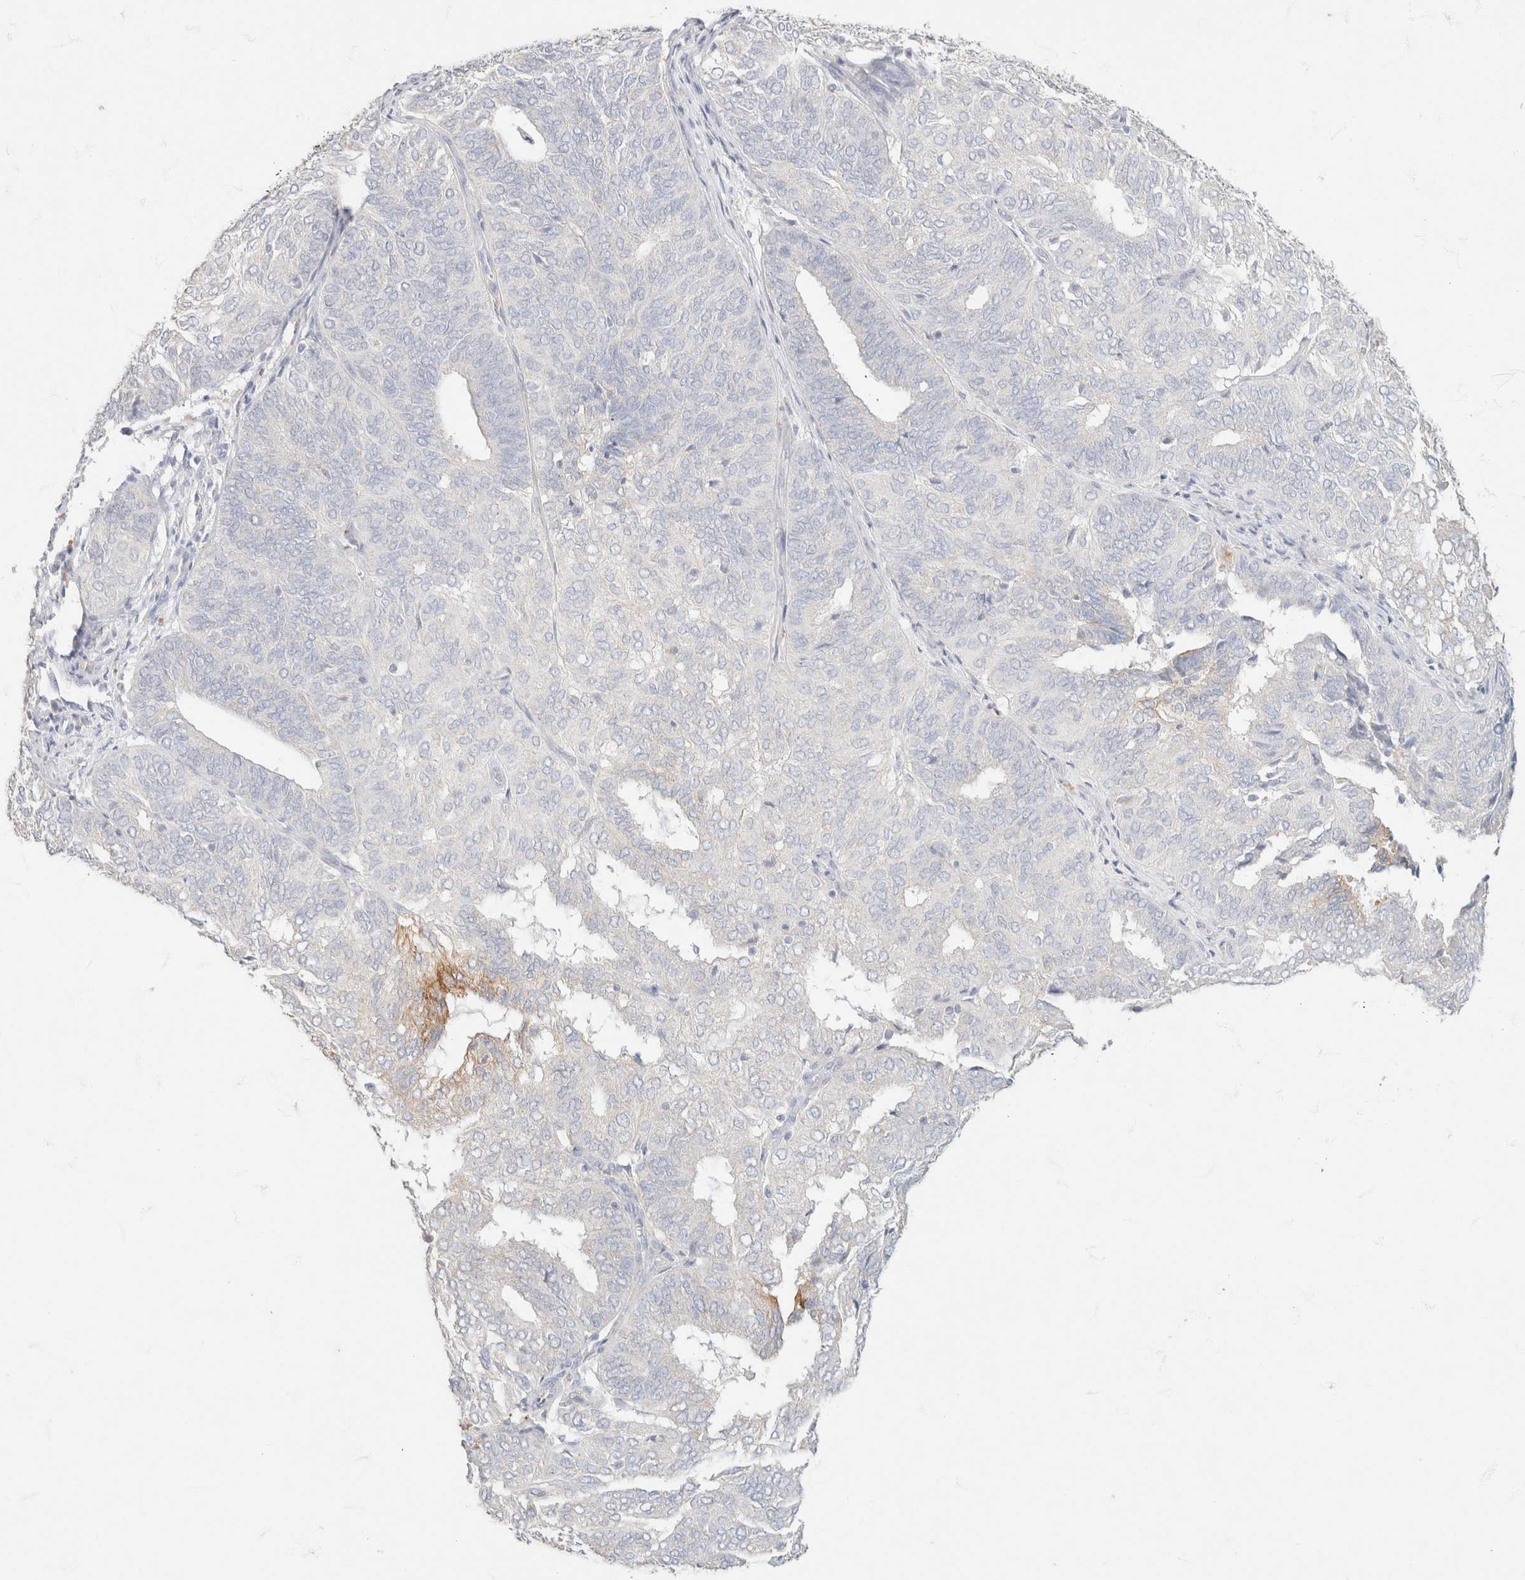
{"staining": {"intensity": "weak", "quantity": "<25%", "location": "cytoplasmic/membranous"}, "tissue": "endometrial cancer", "cell_type": "Tumor cells", "image_type": "cancer", "snomed": [{"axis": "morphology", "description": "Adenocarcinoma, NOS"}, {"axis": "topography", "description": "Uterus"}], "caption": "The histopathology image demonstrates no staining of tumor cells in endometrial adenocarcinoma.", "gene": "CA12", "patient": {"sex": "female", "age": 60}}